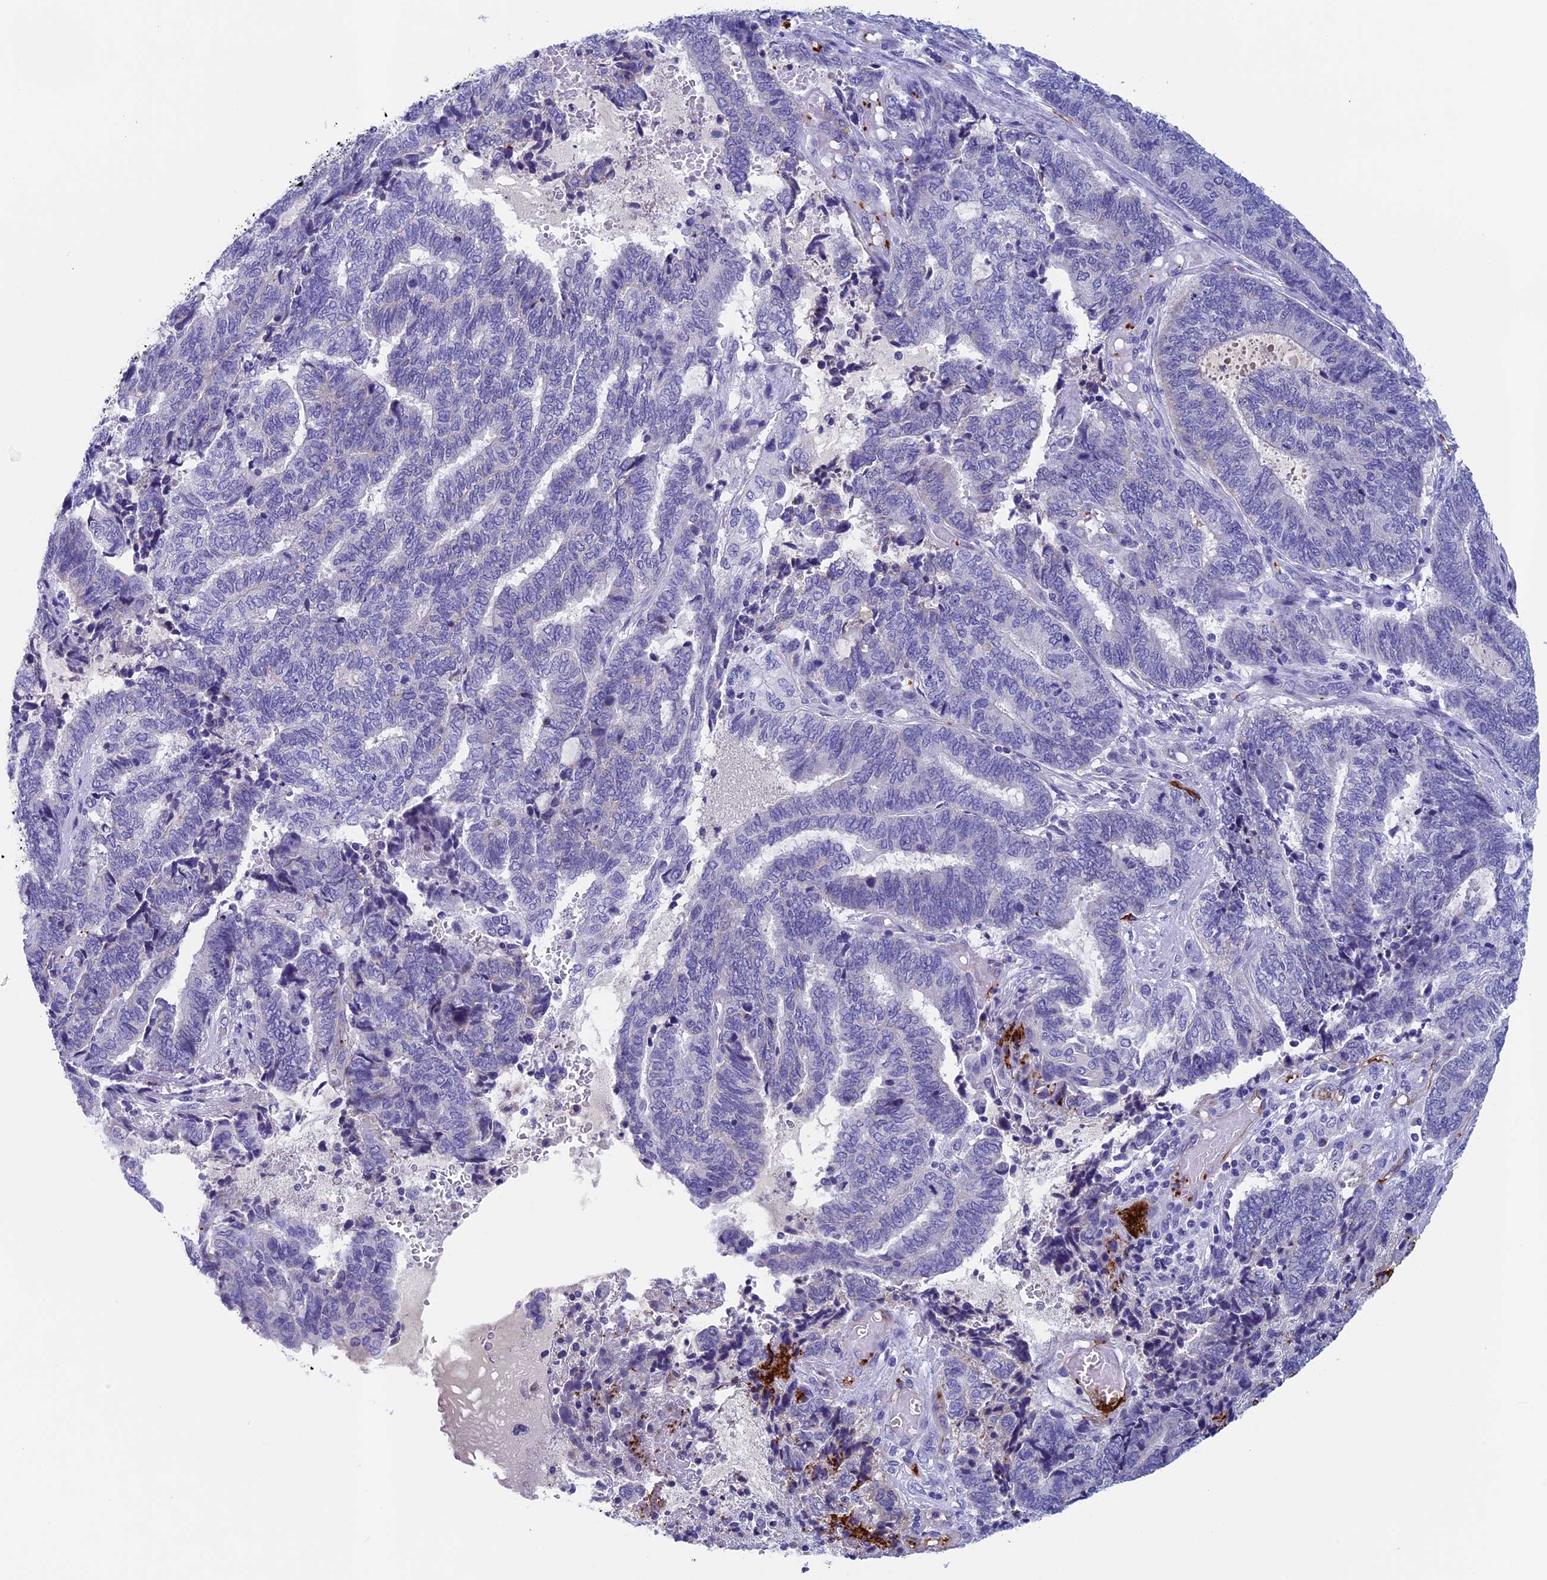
{"staining": {"intensity": "negative", "quantity": "none", "location": "none"}, "tissue": "endometrial cancer", "cell_type": "Tumor cells", "image_type": "cancer", "snomed": [{"axis": "morphology", "description": "Adenocarcinoma, NOS"}, {"axis": "topography", "description": "Uterus"}, {"axis": "topography", "description": "Endometrium"}], "caption": "This micrograph is of endometrial cancer (adenocarcinoma) stained with immunohistochemistry (IHC) to label a protein in brown with the nuclei are counter-stained blue. There is no positivity in tumor cells.", "gene": "INSYN1", "patient": {"sex": "female", "age": 70}}